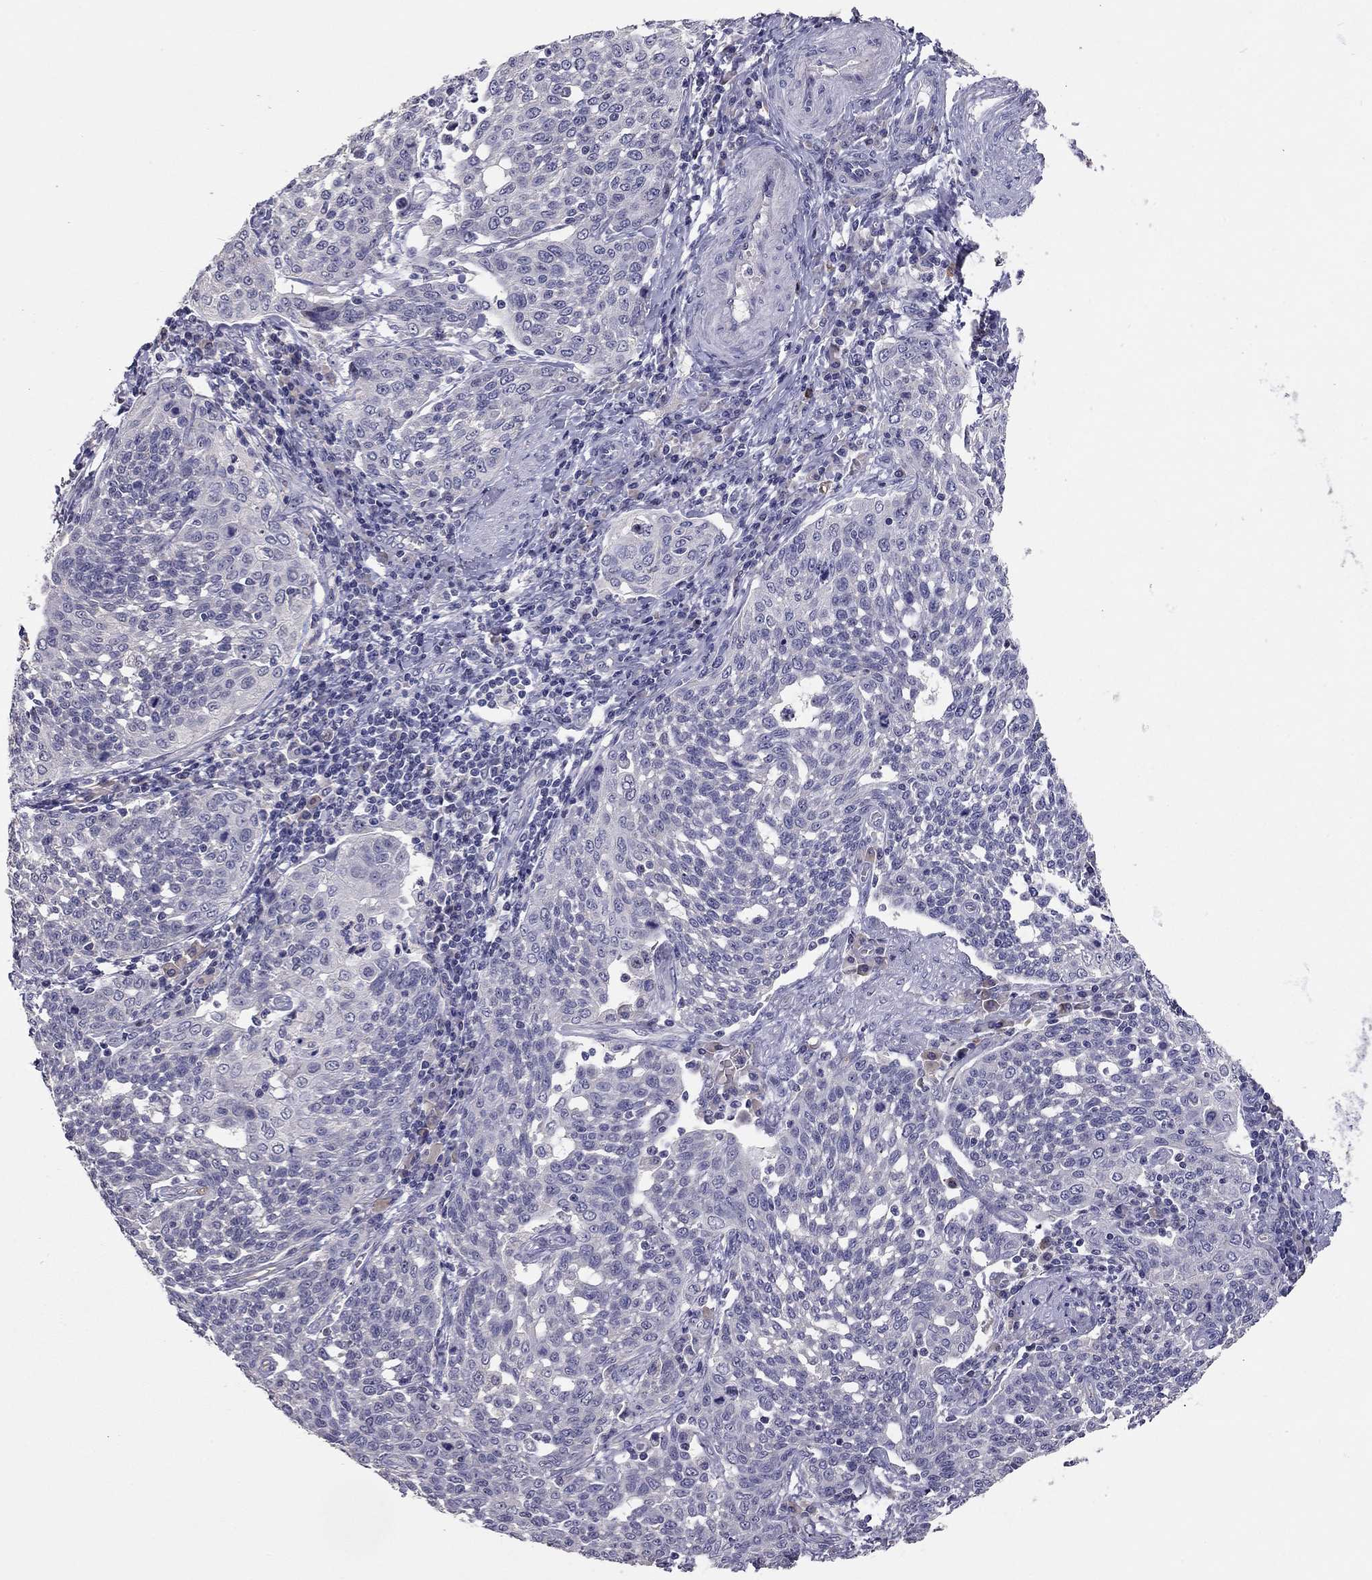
{"staining": {"intensity": "negative", "quantity": "none", "location": "none"}, "tissue": "cervical cancer", "cell_type": "Tumor cells", "image_type": "cancer", "snomed": [{"axis": "morphology", "description": "Squamous cell carcinoma, NOS"}, {"axis": "topography", "description": "Cervix"}], "caption": "Tumor cells are negative for protein expression in human cervical cancer. (Brightfield microscopy of DAB (3,3'-diaminobenzidine) IHC at high magnification).", "gene": "SCARB1", "patient": {"sex": "female", "age": 34}}